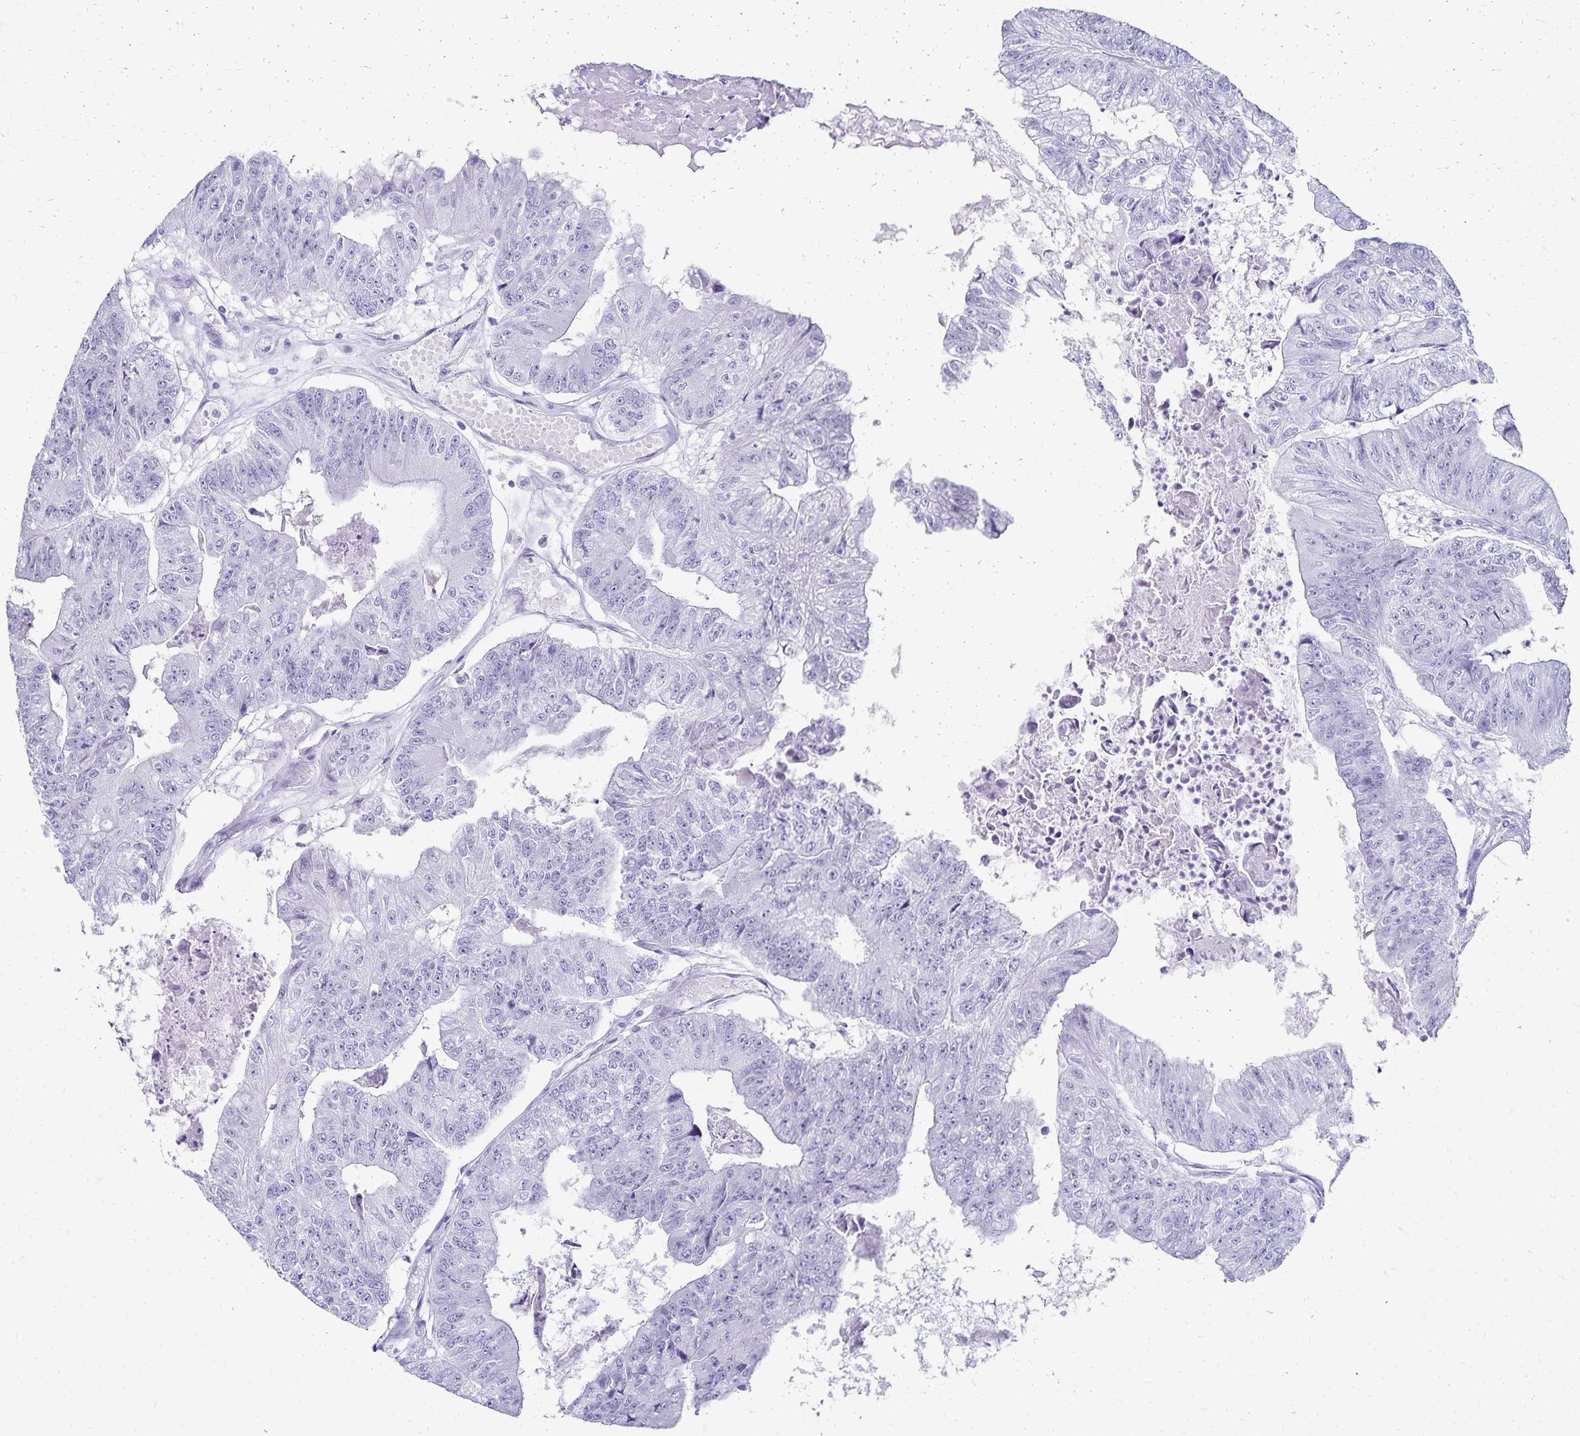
{"staining": {"intensity": "negative", "quantity": "none", "location": "none"}, "tissue": "colorectal cancer", "cell_type": "Tumor cells", "image_type": "cancer", "snomed": [{"axis": "morphology", "description": "Adenocarcinoma, NOS"}, {"axis": "topography", "description": "Colon"}], "caption": "Human adenocarcinoma (colorectal) stained for a protein using IHC exhibits no positivity in tumor cells.", "gene": "GIP", "patient": {"sex": "female", "age": 67}}